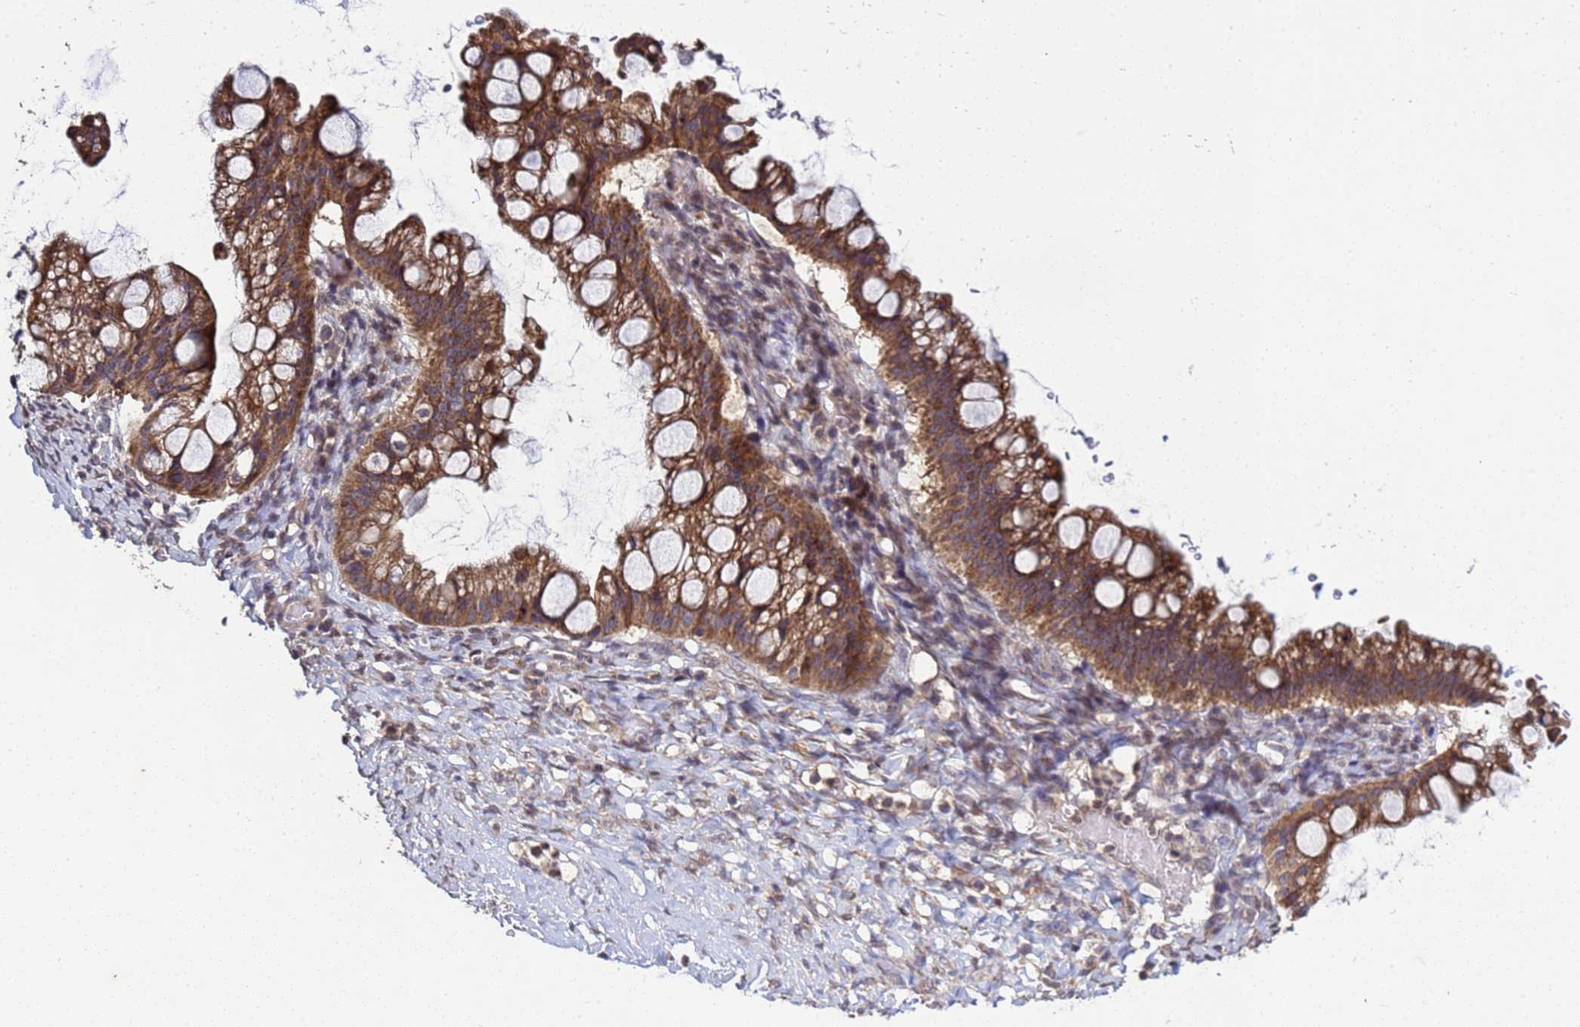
{"staining": {"intensity": "moderate", "quantity": ">75%", "location": "cytoplasmic/membranous"}, "tissue": "ovarian cancer", "cell_type": "Tumor cells", "image_type": "cancer", "snomed": [{"axis": "morphology", "description": "Cystadenocarcinoma, mucinous, NOS"}, {"axis": "topography", "description": "Ovary"}], "caption": "High-power microscopy captured an IHC histopathology image of ovarian mucinous cystadenocarcinoma, revealing moderate cytoplasmic/membranous staining in about >75% of tumor cells.", "gene": "P2RX7", "patient": {"sex": "female", "age": 73}}